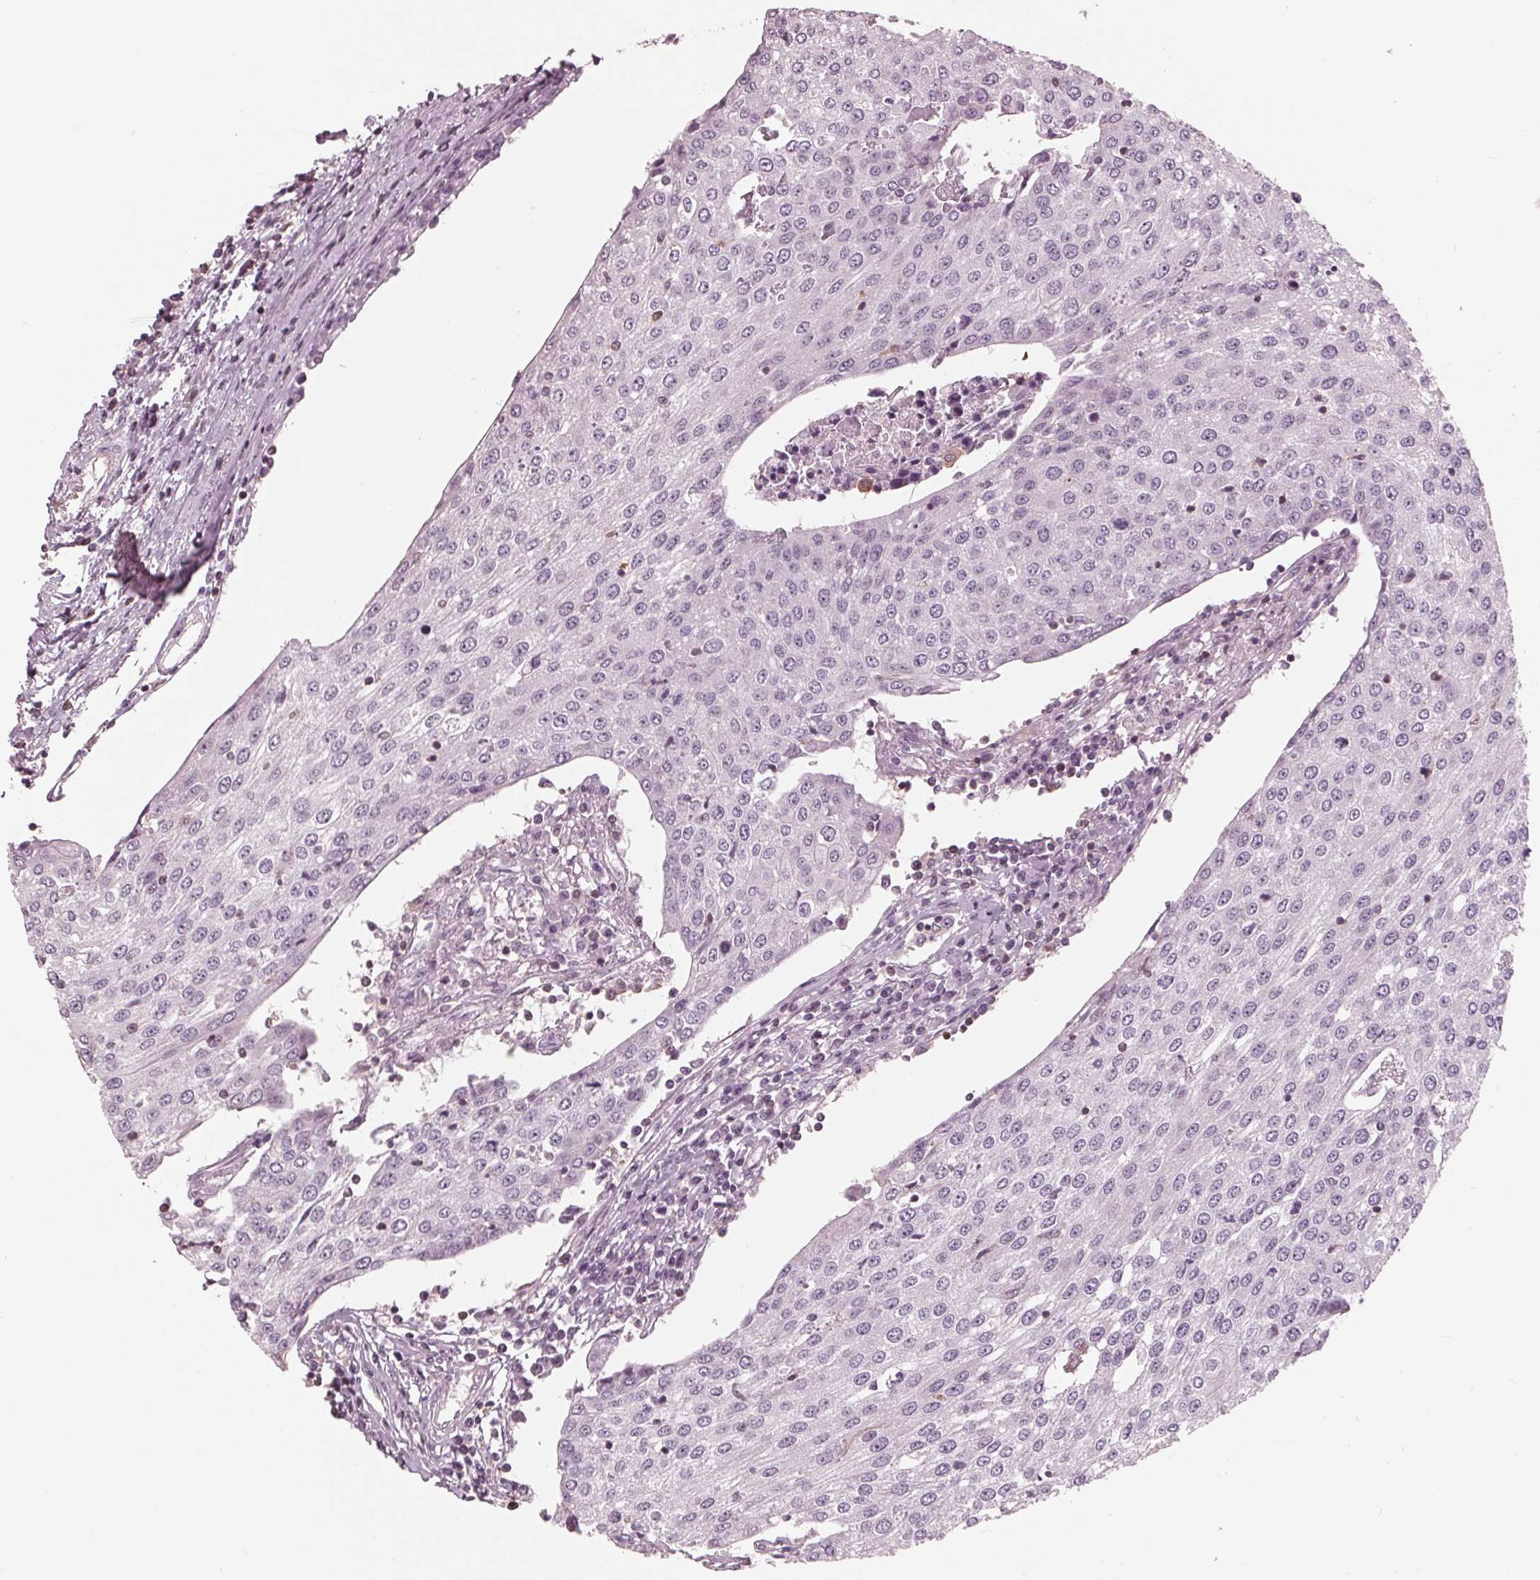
{"staining": {"intensity": "negative", "quantity": "none", "location": "none"}, "tissue": "urothelial cancer", "cell_type": "Tumor cells", "image_type": "cancer", "snomed": [{"axis": "morphology", "description": "Urothelial carcinoma, High grade"}, {"axis": "topography", "description": "Urinary bladder"}], "caption": "The immunohistochemistry image has no significant positivity in tumor cells of urothelial cancer tissue.", "gene": "ING3", "patient": {"sex": "female", "age": 85}}